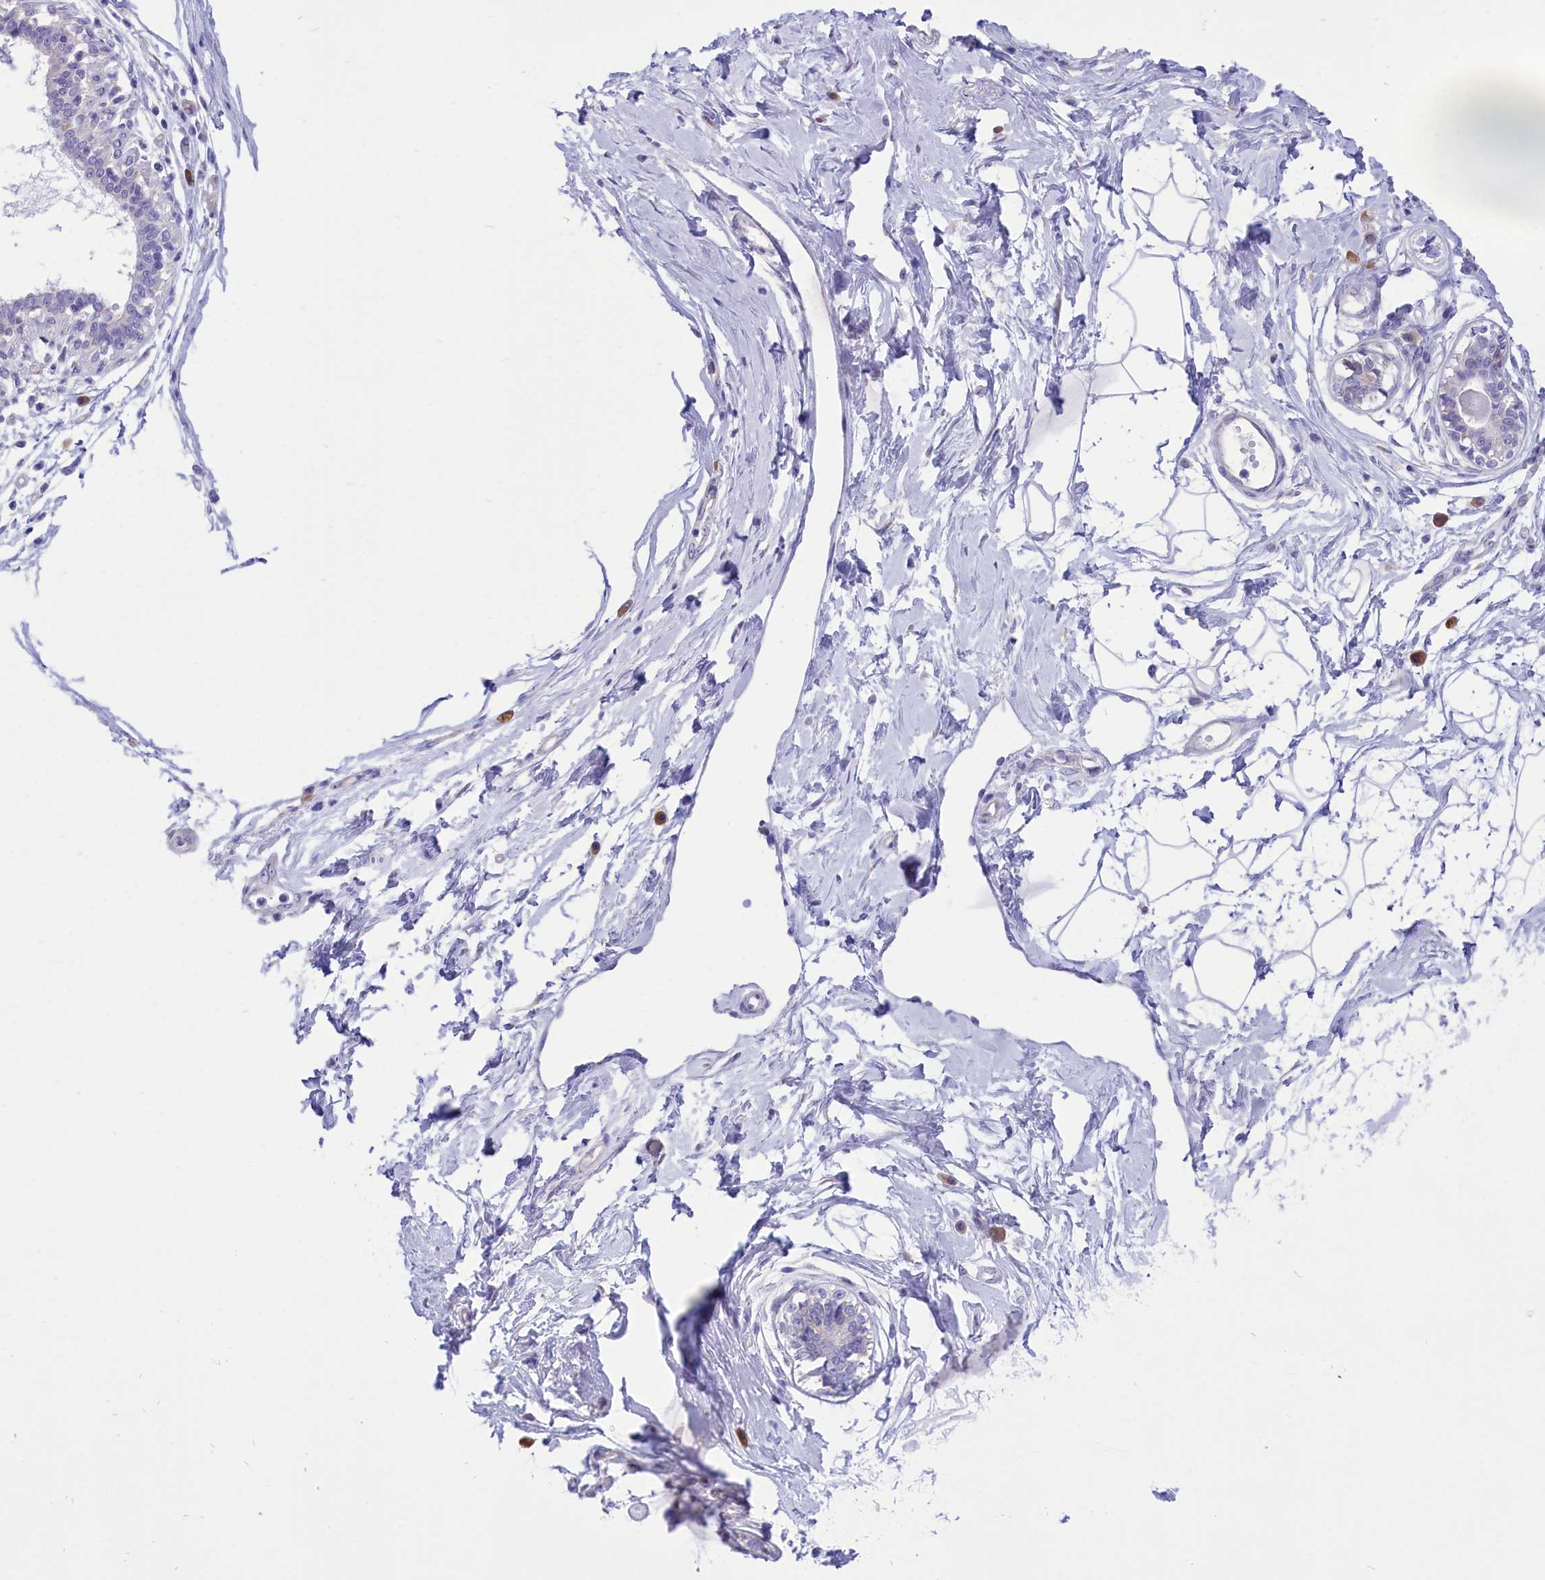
{"staining": {"intensity": "negative", "quantity": "none", "location": "none"}, "tissue": "breast", "cell_type": "Adipocytes", "image_type": "normal", "snomed": [{"axis": "morphology", "description": "Normal tissue, NOS"}, {"axis": "topography", "description": "Breast"}], "caption": "The IHC image has no significant expression in adipocytes of breast.", "gene": "DCAF16", "patient": {"sex": "female", "age": 45}}